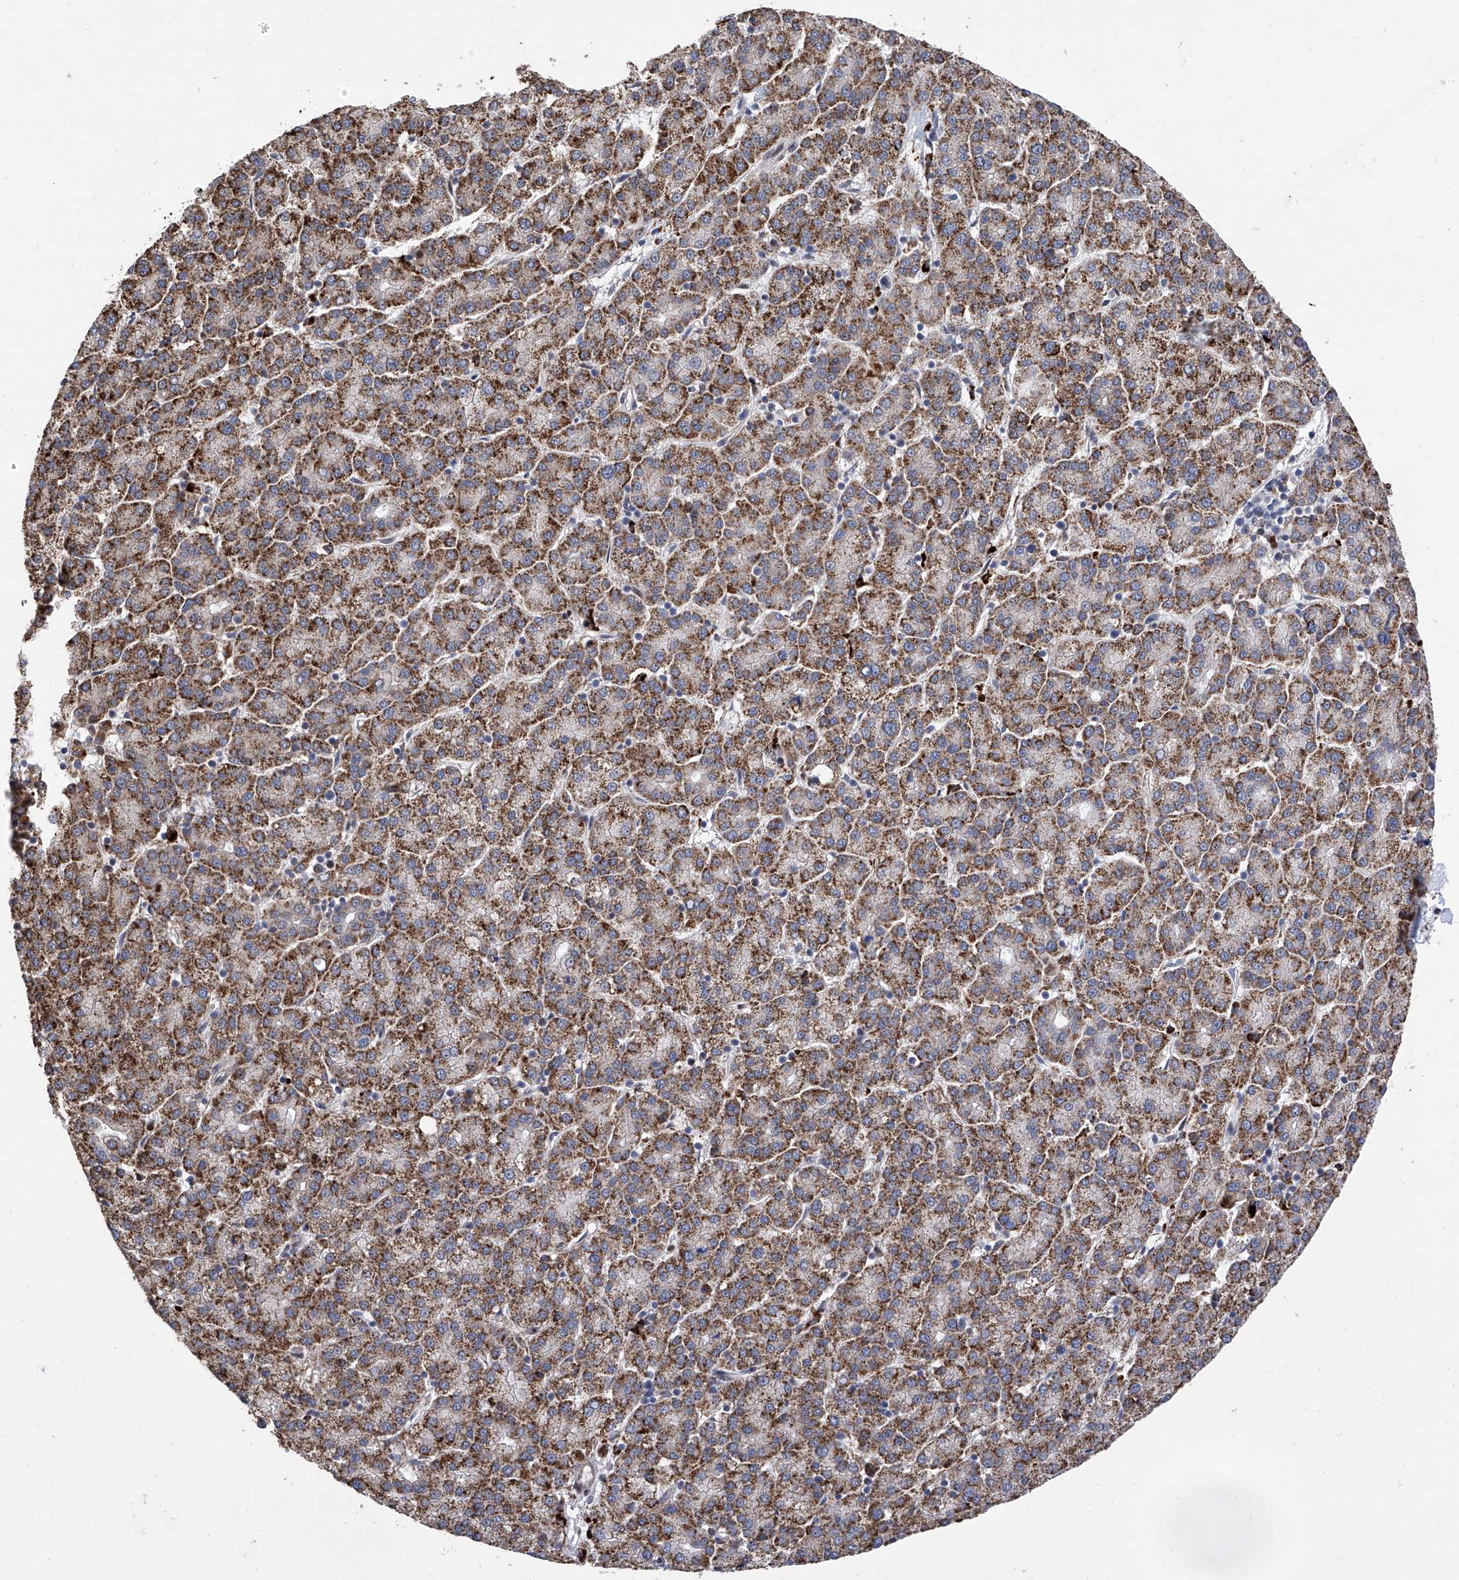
{"staining": {"intensity": "moderate", "quantity": ">75%", "location": "cytoplasmic/membranous"}, "tissue": "liver cancer", "cell_type": "Tumor cells", "image_type": "cancer", "snomed": [{"axis": "morphology", "description": "Carcinoma, Hepatocellular, NOS"}, {"axis": "topography", "description": "Liver"}], "caption": "IHC image of human liver hepatocellular carcinoma stained for a protein (brown), which displays medium levels of moderate cytoplasmic/membranous positivity in about >75% of tumor cells.", "gene": "FARP2", "patient": {"sex": "female", "age": 58}}